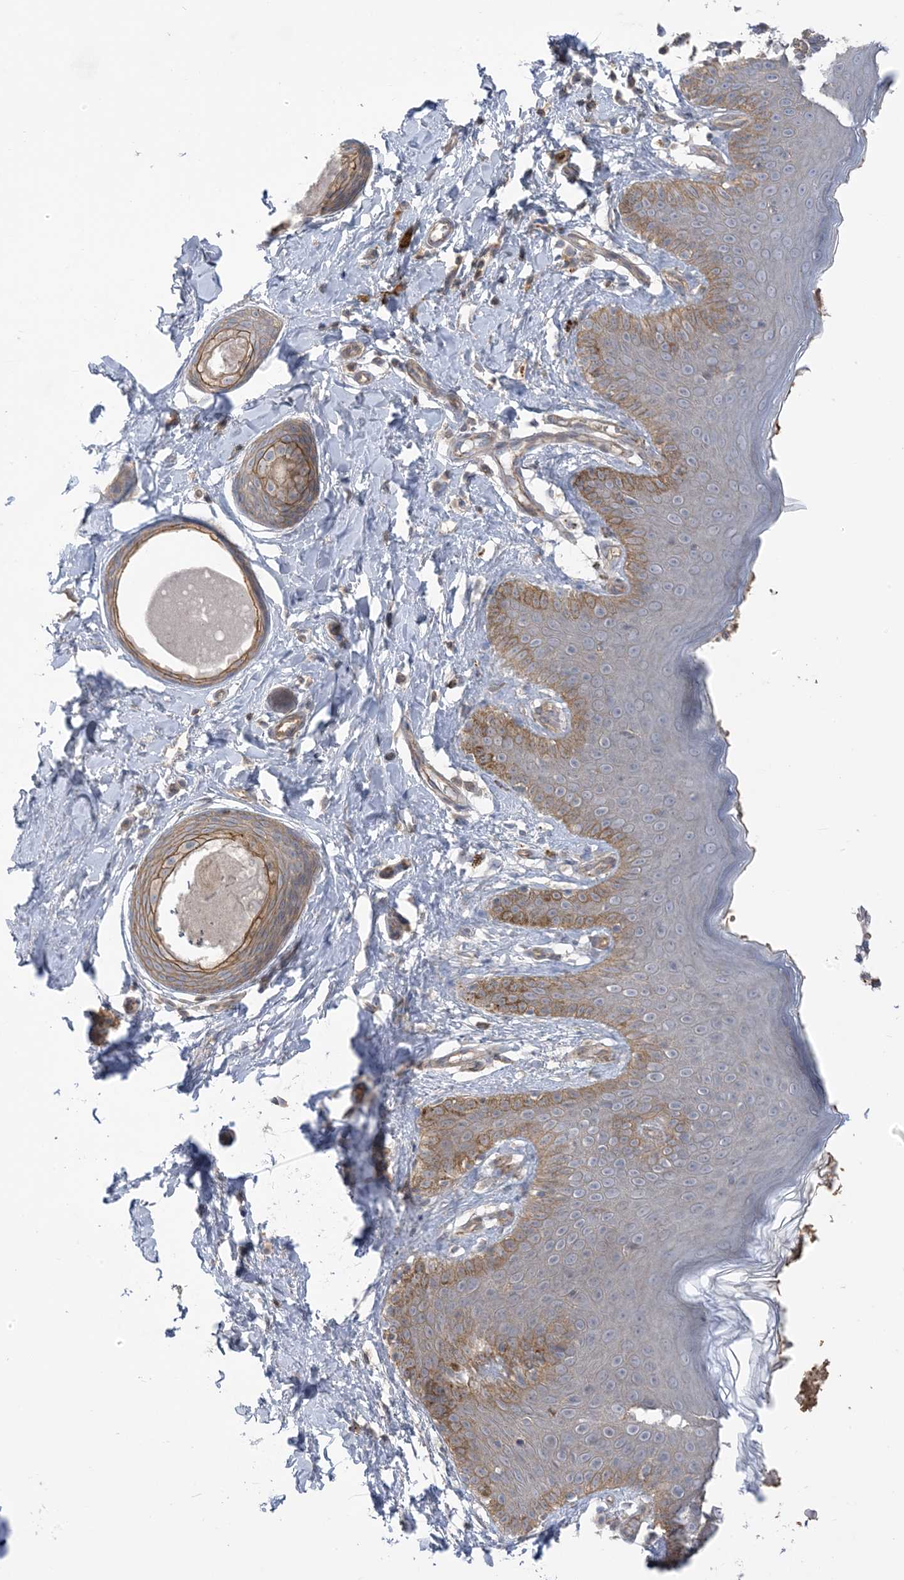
{"staining": {"intensity": "moderate", "quantity": "<25%", "location": "cytoplasmic/membranous"}, "tissue": "skin", "cell_type": "Epidermal cells", "image_type": "normal", "snomed": [{"axis": "morphology", "description": "Normal tissue, NOS"}, {"axis": "topography", "description": "Vulva"}], "caption": "The image reveals staining of benign skin, revealing moderate cytoplasmic/membranous protein expression (brown color) within epidermal cells. The protein is shown in brown color, while the nuclei are stained blue.", "gene": "ICMT", "patient": {"sex": "female", "age": 66}}